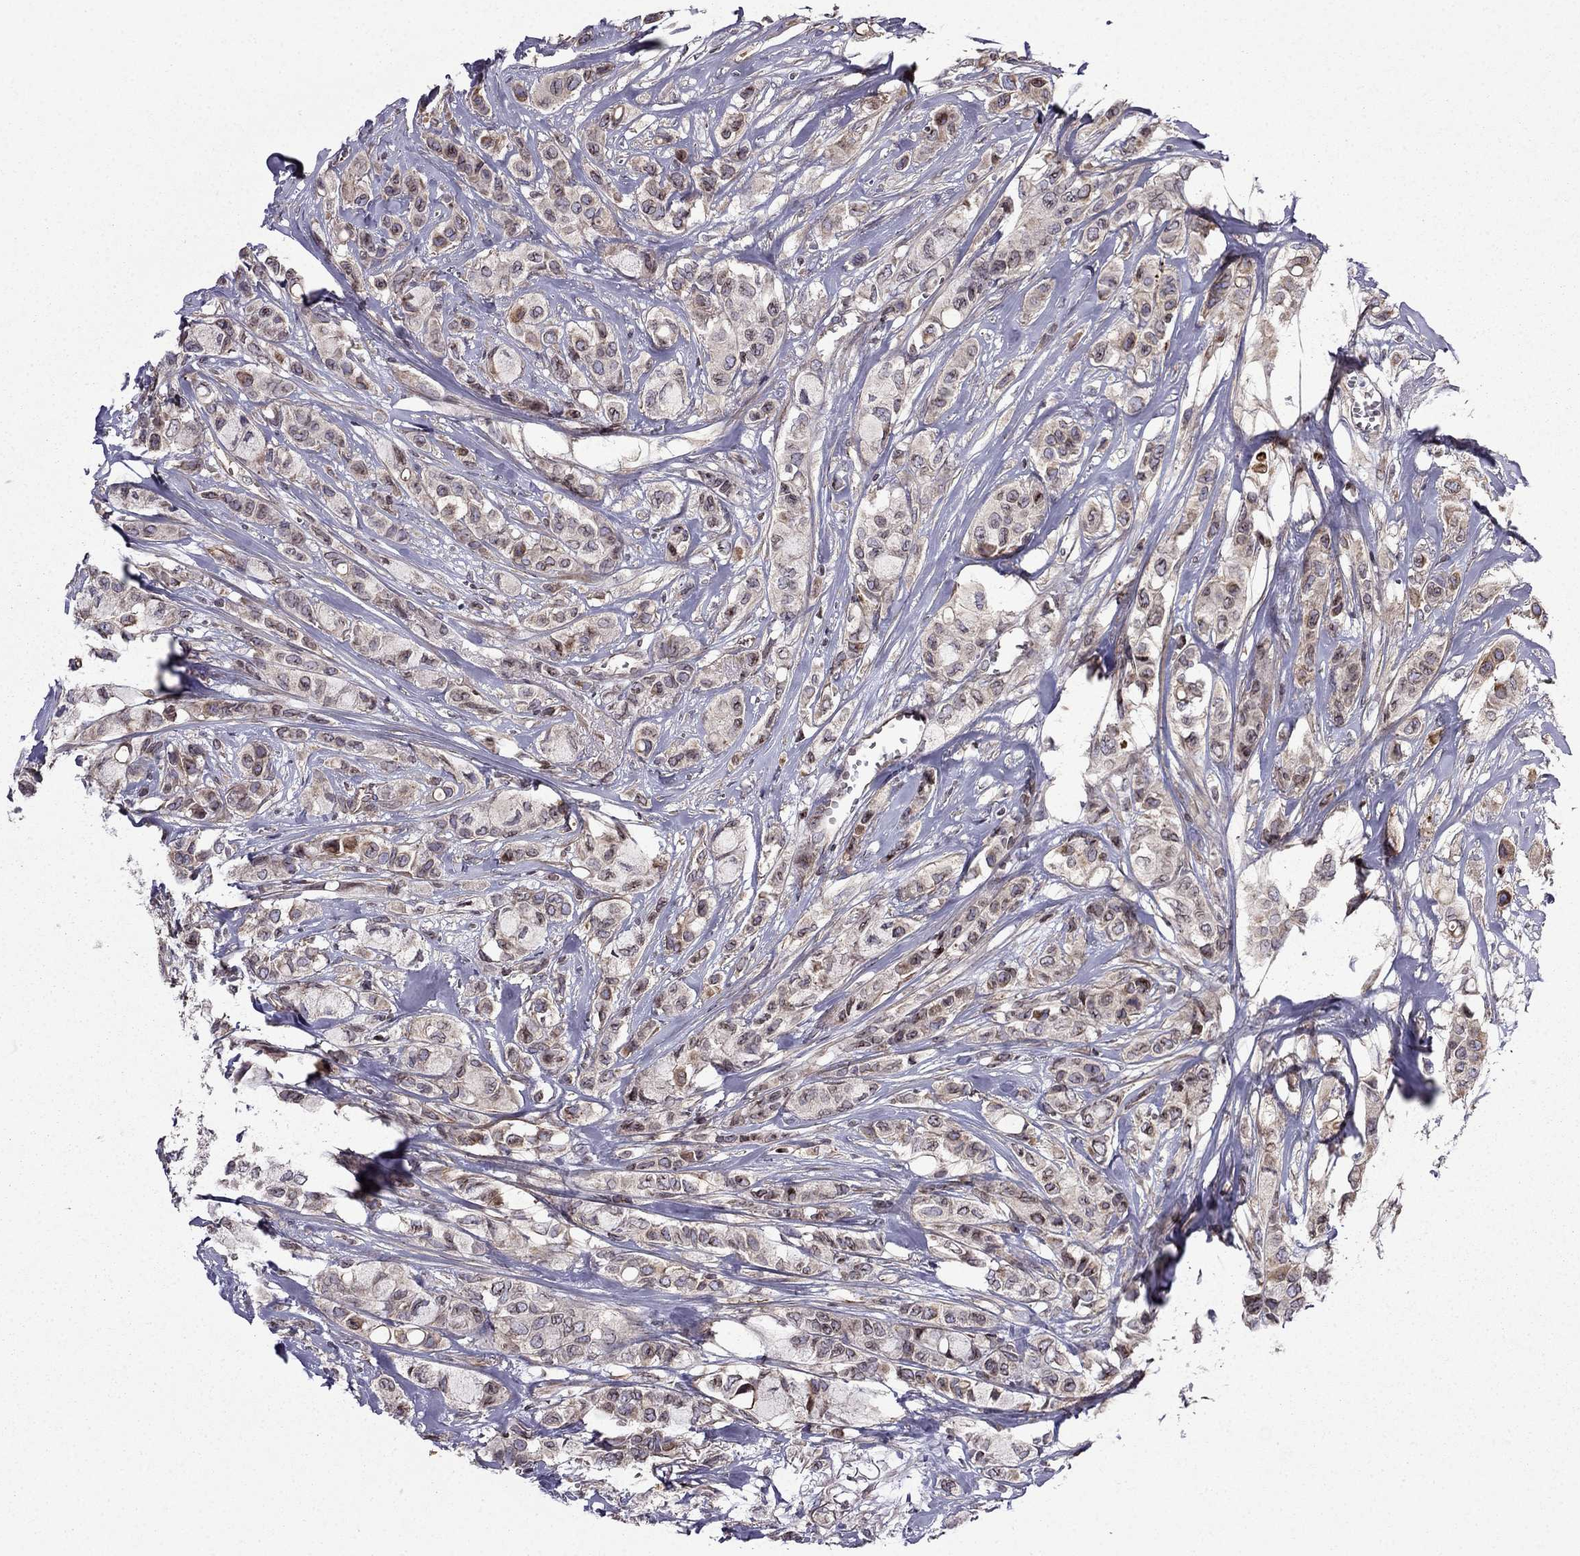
{"staining": {"intensity": "weak", "quantity": ">75%", "location": "cytoplasmic/membranous"}, "tissue": "breast cancer", "cell_type": "Tumor cells", "image_type": "cancer", "snomed": [{"axis": "morphology", "description": "Duct carcinoma"}, {"axis": "topography", "description": "Breast"}], "caption": "The immunohistochemical stain labels weak cytoplasmic/membranous expression in tumor cells of intraductal carcinoma (breast) tissue.", "gene": "CDC42BPA", "patient": {"sex": "female", "age": 85}}